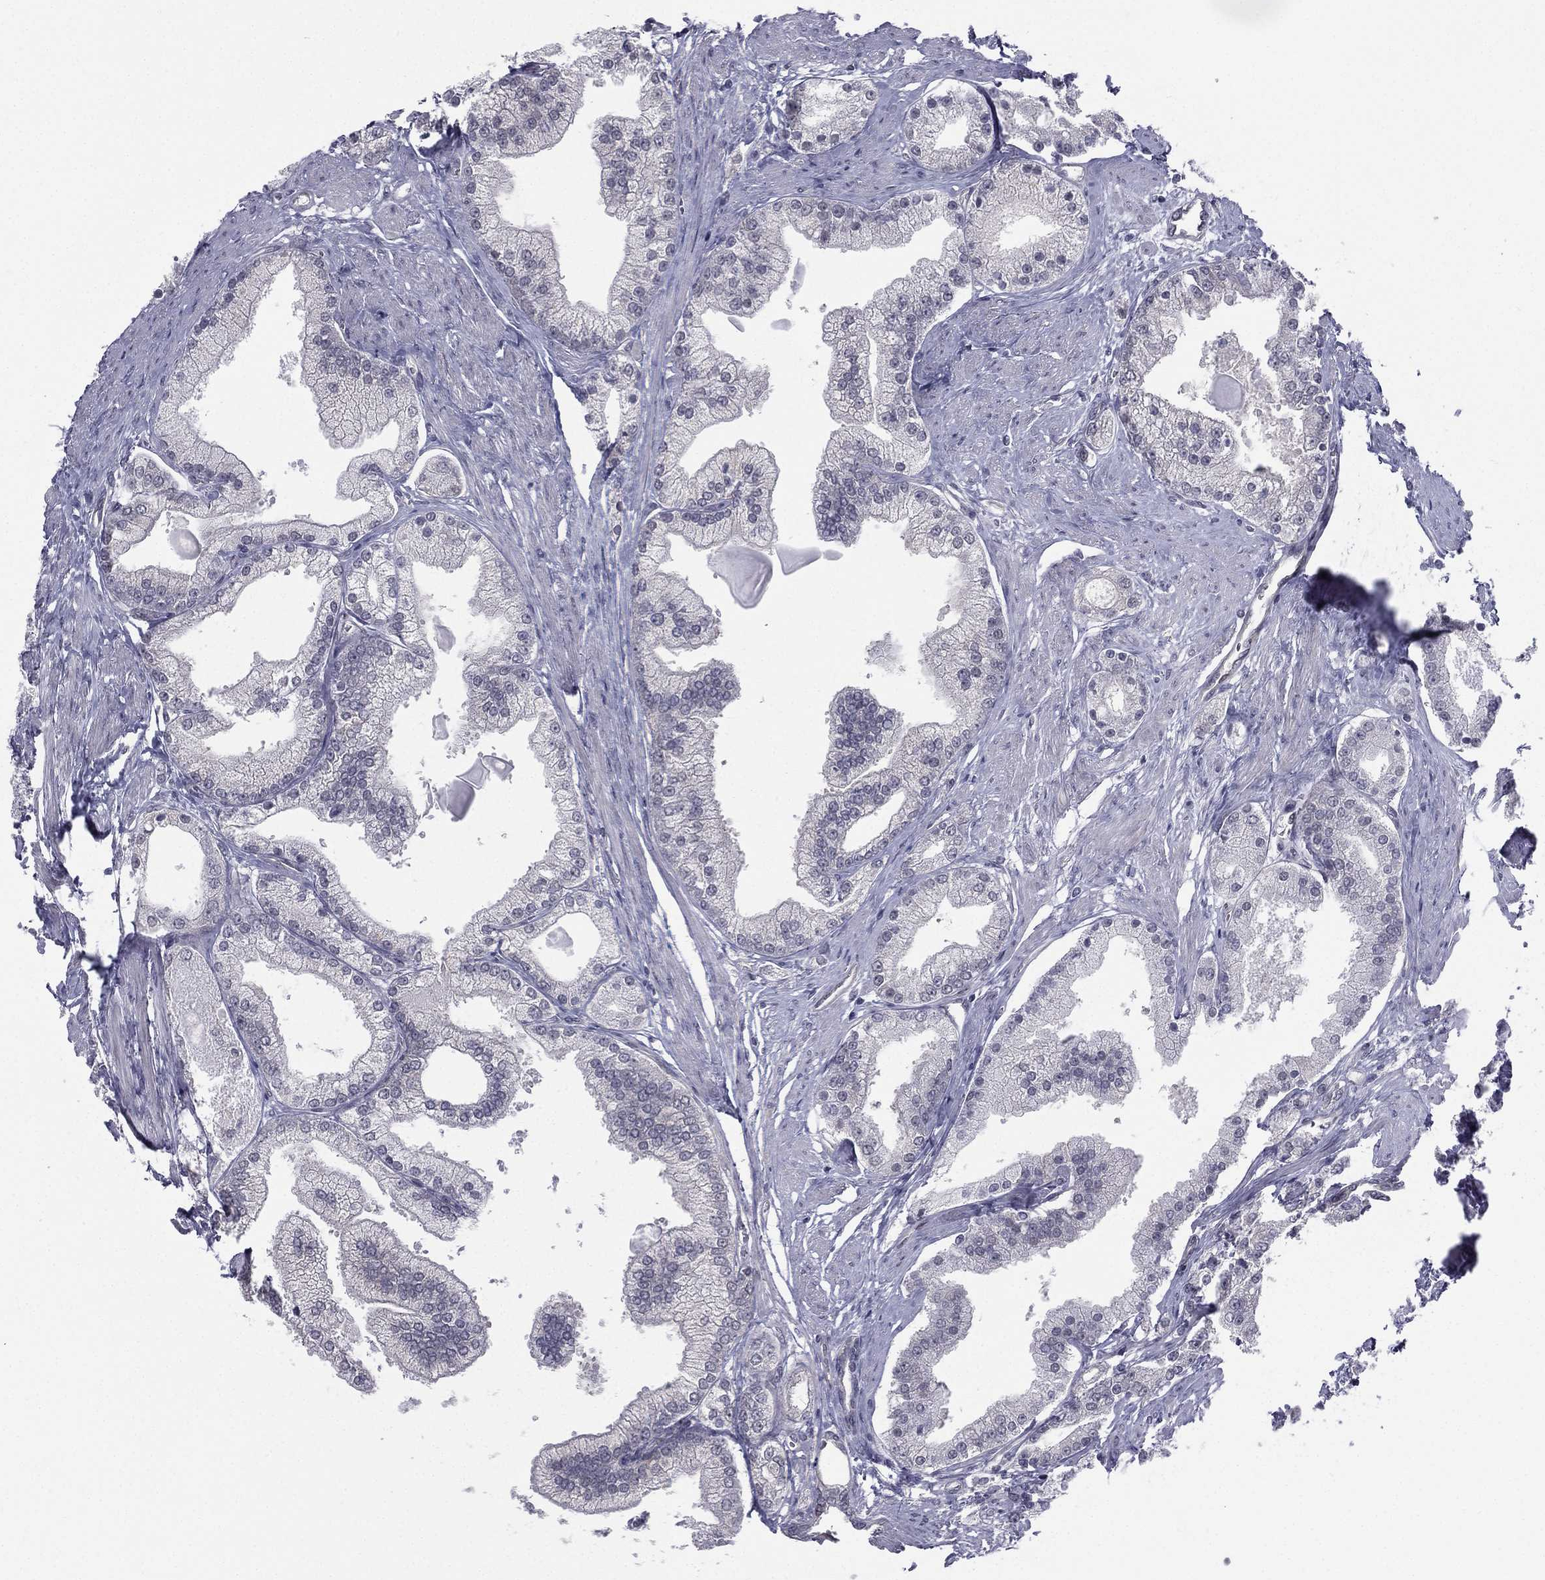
{"staining": {"intensity": "negative", "quantity": "none", "location": "none"}, "tissue": "prostate cancer", "cell_type": "Tumor cells", "image_type": "cancer", "snomed": [{"axis": "morphology", "description": "Adenocarcinoma, NOS"}, {"axis": "topography", "description": "Prostate and seminal vesicle, NOS"}, {"axis": "topography", "description": "Prostate"}], "caption": "Immunohistochemistry (IHC) photomicrograph of prostate cancer stained for a protein (brown), which reveals no staining in tumor cells. (Brightfield microscopy of DAB (3,3'-diaminobenzidine) IHC at high magnification).", "gene": "ACTRT2", "patient": {"sex": "male", "age": 67}}